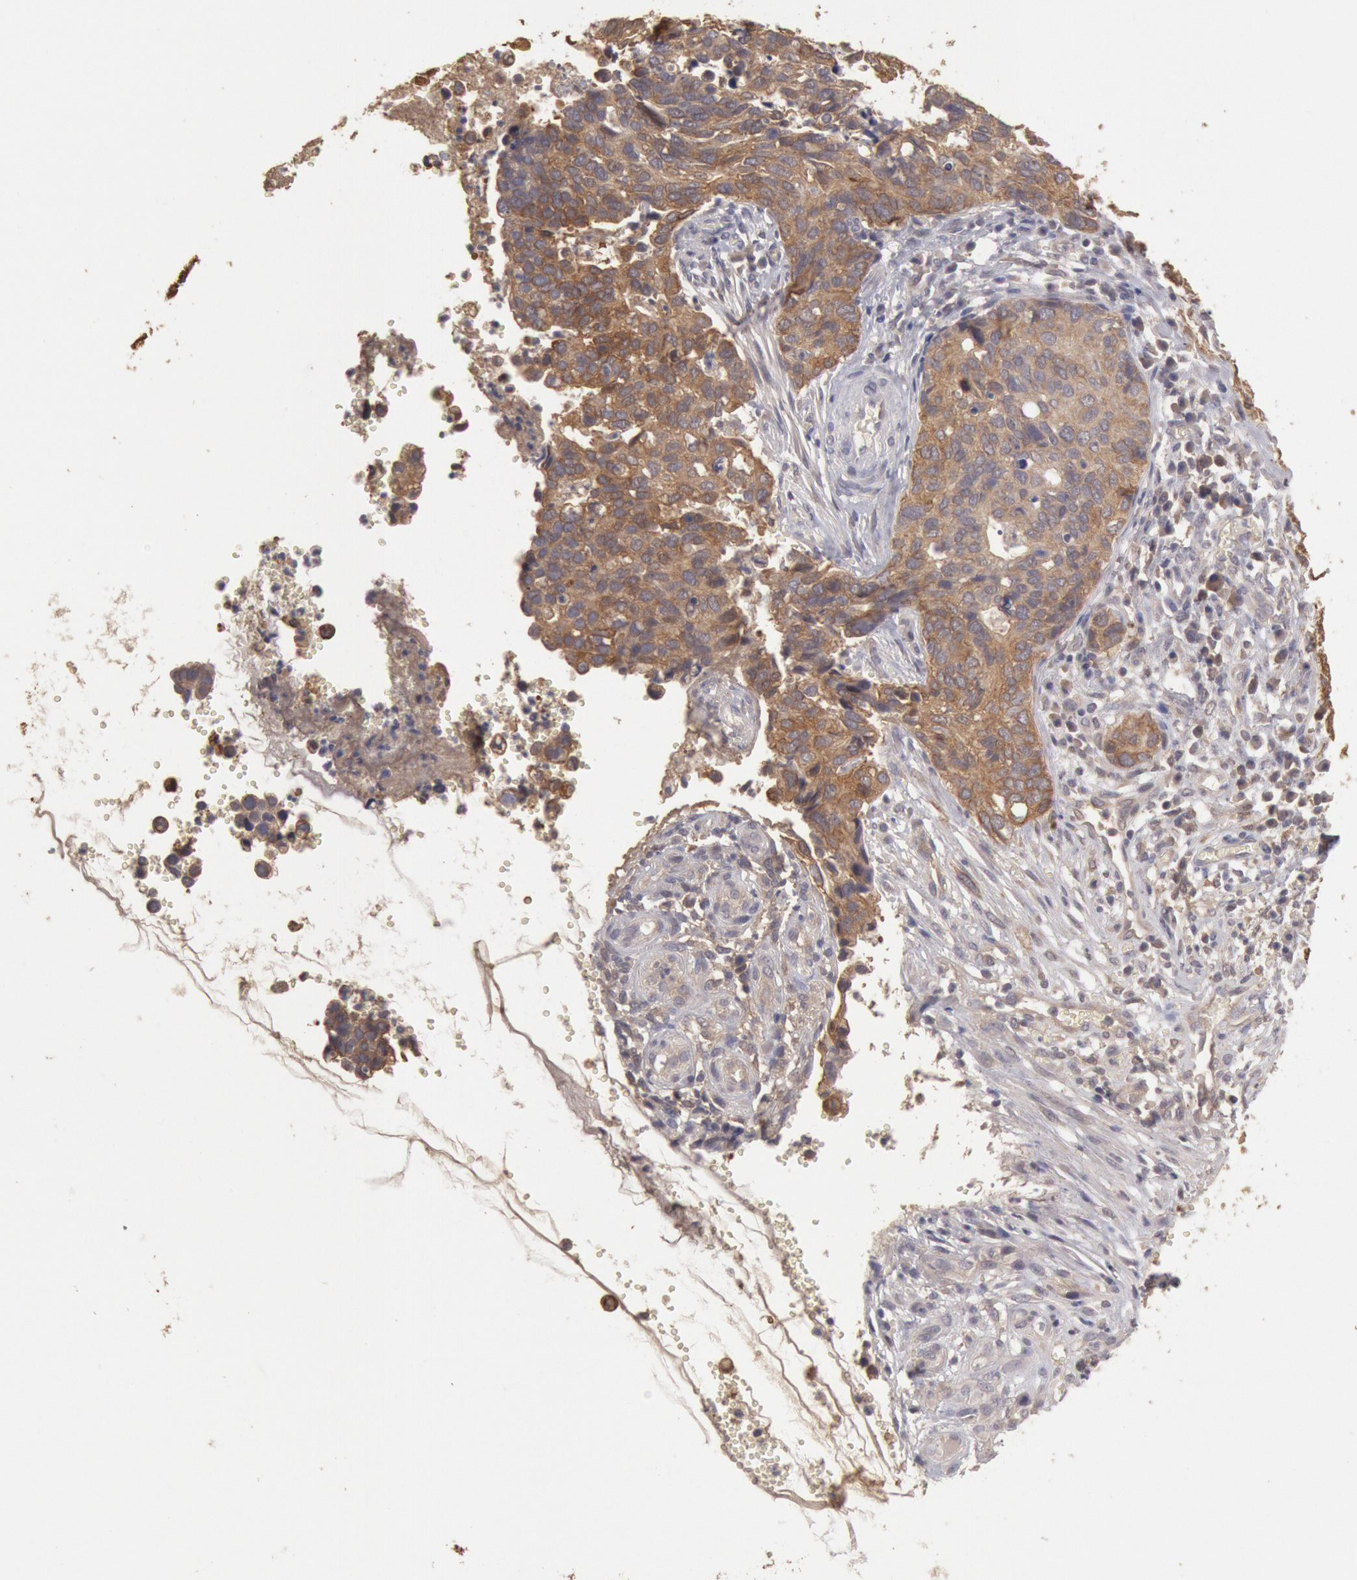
{"staining": {"intensity": "moderate", "quantity": ">75%", "location": "cytoplasmic/membranous"}, "tissue": "cervical cancer", "cell_type": "Tumor cells", "image_type": "cancer", "snomed": [{"axis": "morphology", "description": "Normal tissue, NOS"}, {"axis": "morphology", "description": "Squamous cell carcinoma, NOS"}, {"axis": "topography", "description": "Cervix"}], "caption": "Protein expression by immunohistochemistry (IHC) exhibits moderate cytoplasmic/membranous staining in approximately >75% of tumor cells in cervical cancer (squamous cell carcinoma).", "gene": "ZFP36L1", "patient": {"sex": "female", "age": 45}}